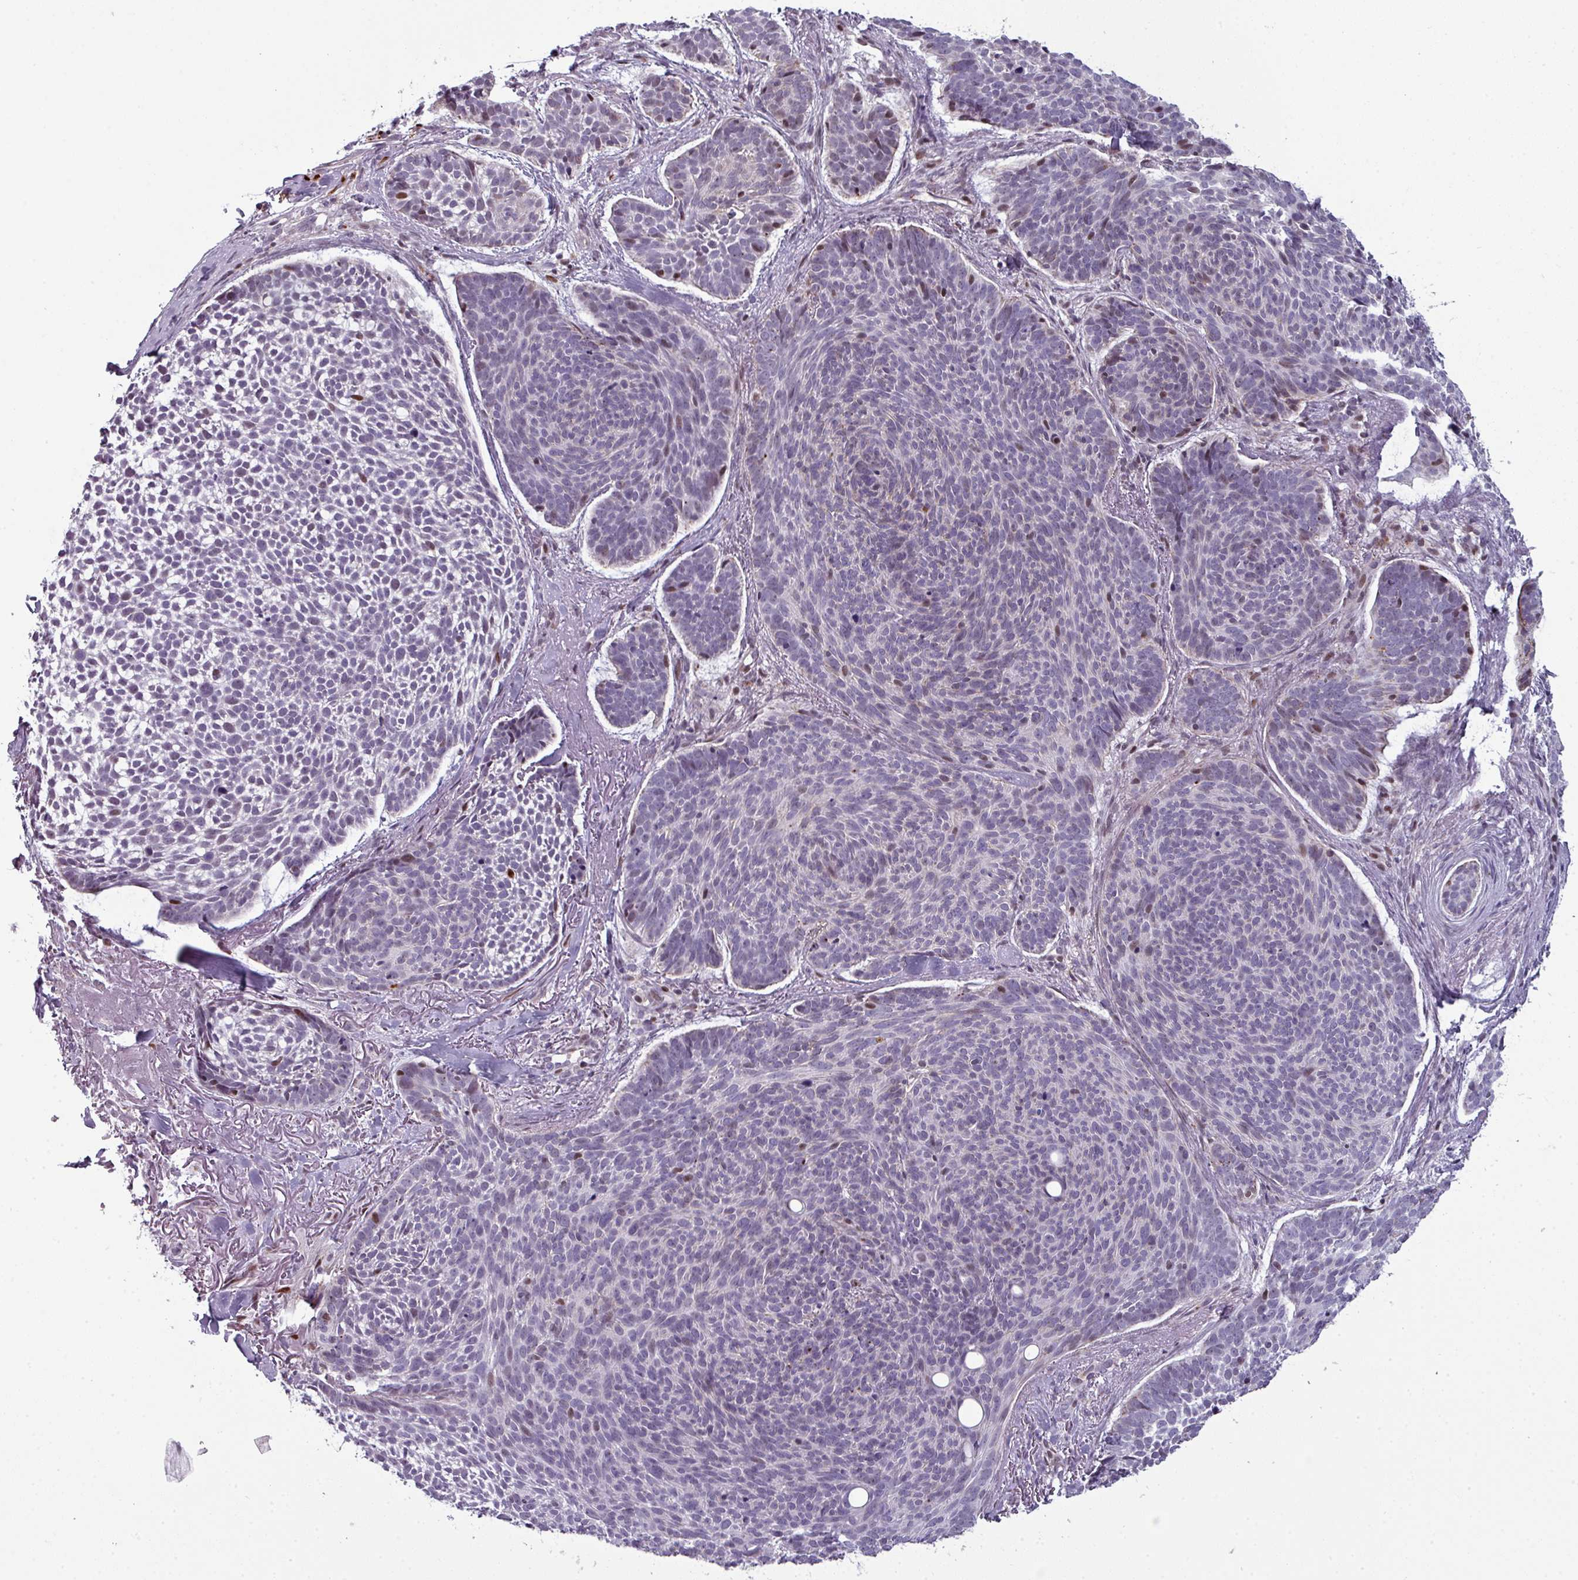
{"staining": {"intensity": "negative", "quantity": "none", "location": "none"}, "tissue": "skin cancer", "cell_type": "Tumor cells", "image_type": "cancer", "snomed": [{"axis": "morphology", "description": "Basal cell carcinoma"}, {"axis": "topography", "description": "Skin"}], "caption": "High power microscopy histopathology image of an IHC micrograph of skin cancer (basal cell carcinoma), revealing no significant staining in tumor cells. The staining is performed using DAB brown chromogen with nuclei counter-stained in using hematoxylin.", "gene": "TMEFF1", "patient": {"sex": "male", "age": 70}}